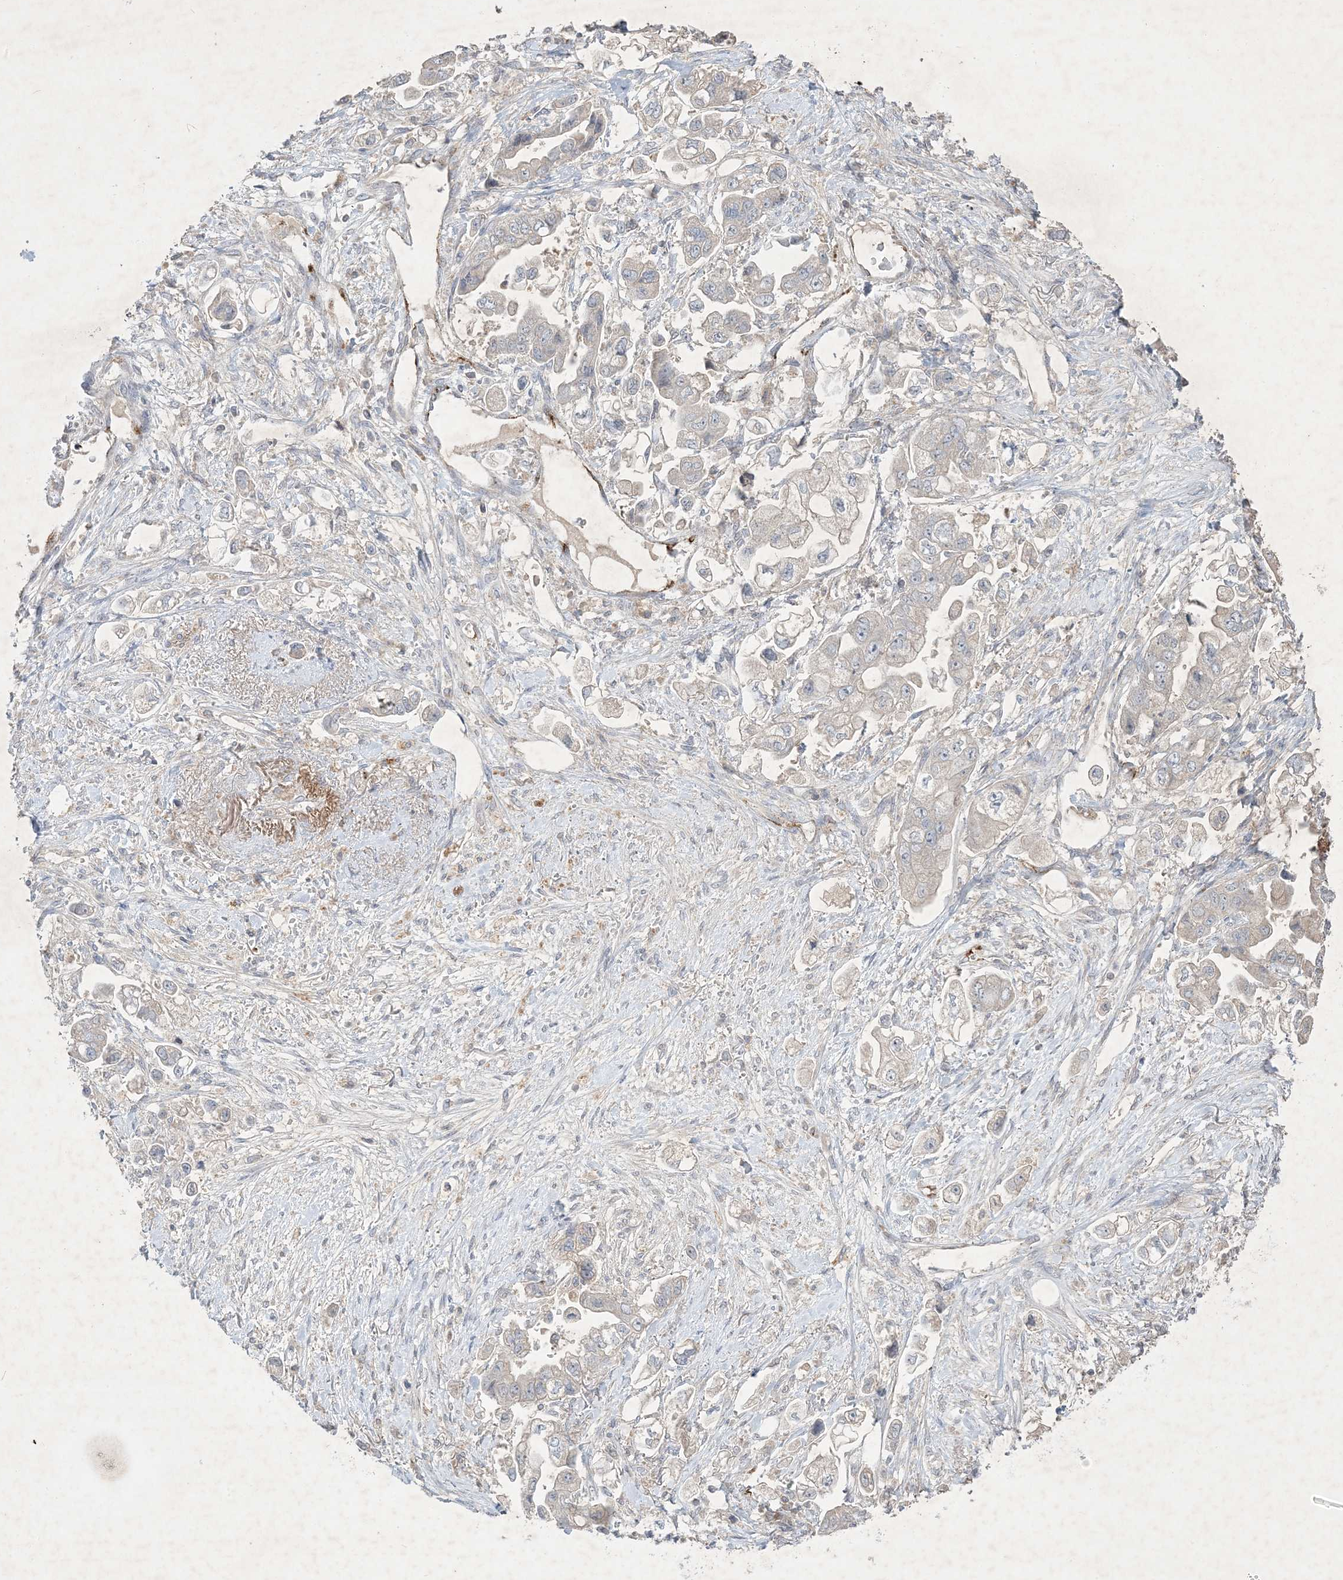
{"staining": {"intensity": "negative", "quantity": "none", "location": "none"}, "tissue": "stomach cancer", "cell_type": "Tumor cells", "image_type": "cancer", "snomed": [{"axis": "morphology", "description": "Adenocarcinoma, NOS"}, {"axis": "topography", "description": "Stomach"}], "caption": "IHC of adenocarcinoma (stomach) shows no staining in tumor cells.", "gene": "PRSS36", "patient": {"sex": "male", "age": 62}}